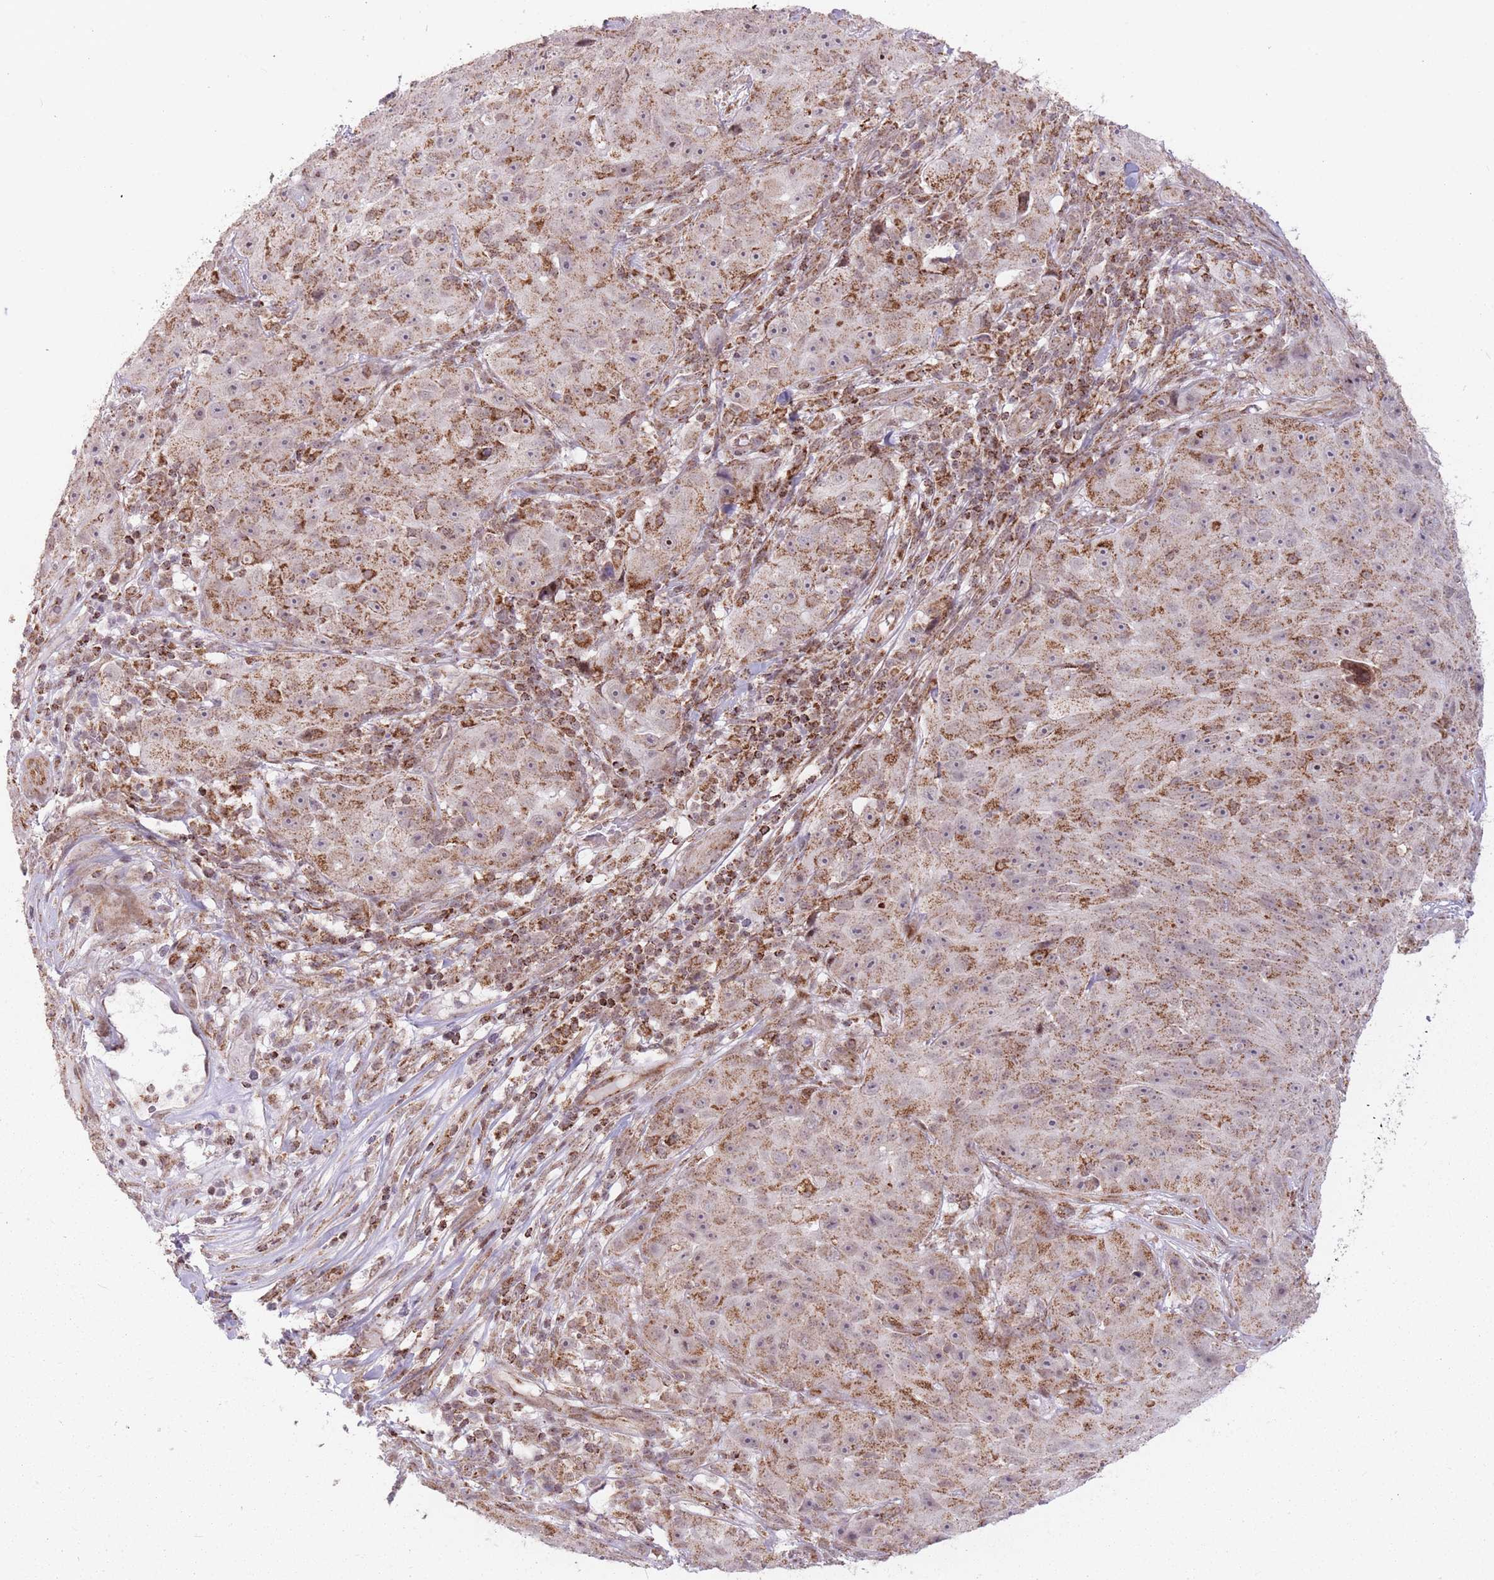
{"staining": {"intensity": "moderate", "quantity": "25%-75%", "location": "cytoplasmic/membranous,nuclear"}, "tissue": "skin cancer", "cell_type": "Tumor cells", "image_type": "cancer", "snomed": [{"axis": "morphology", "description": "Squamous cell carcinoma, NOS"}, {"axis": "topography", "description": "Skin"}], "caption": "This micrograph displays immunohistochemistry (IHC) staining of skin cancer (squamous cell carcinoma), with medium moderate cytoplasmic/membranous and nuclear staining in approximately 25%-75% of tumor cells.", "gene": "DPYSL4", "patient": {"sex": "female", "age": 87}}